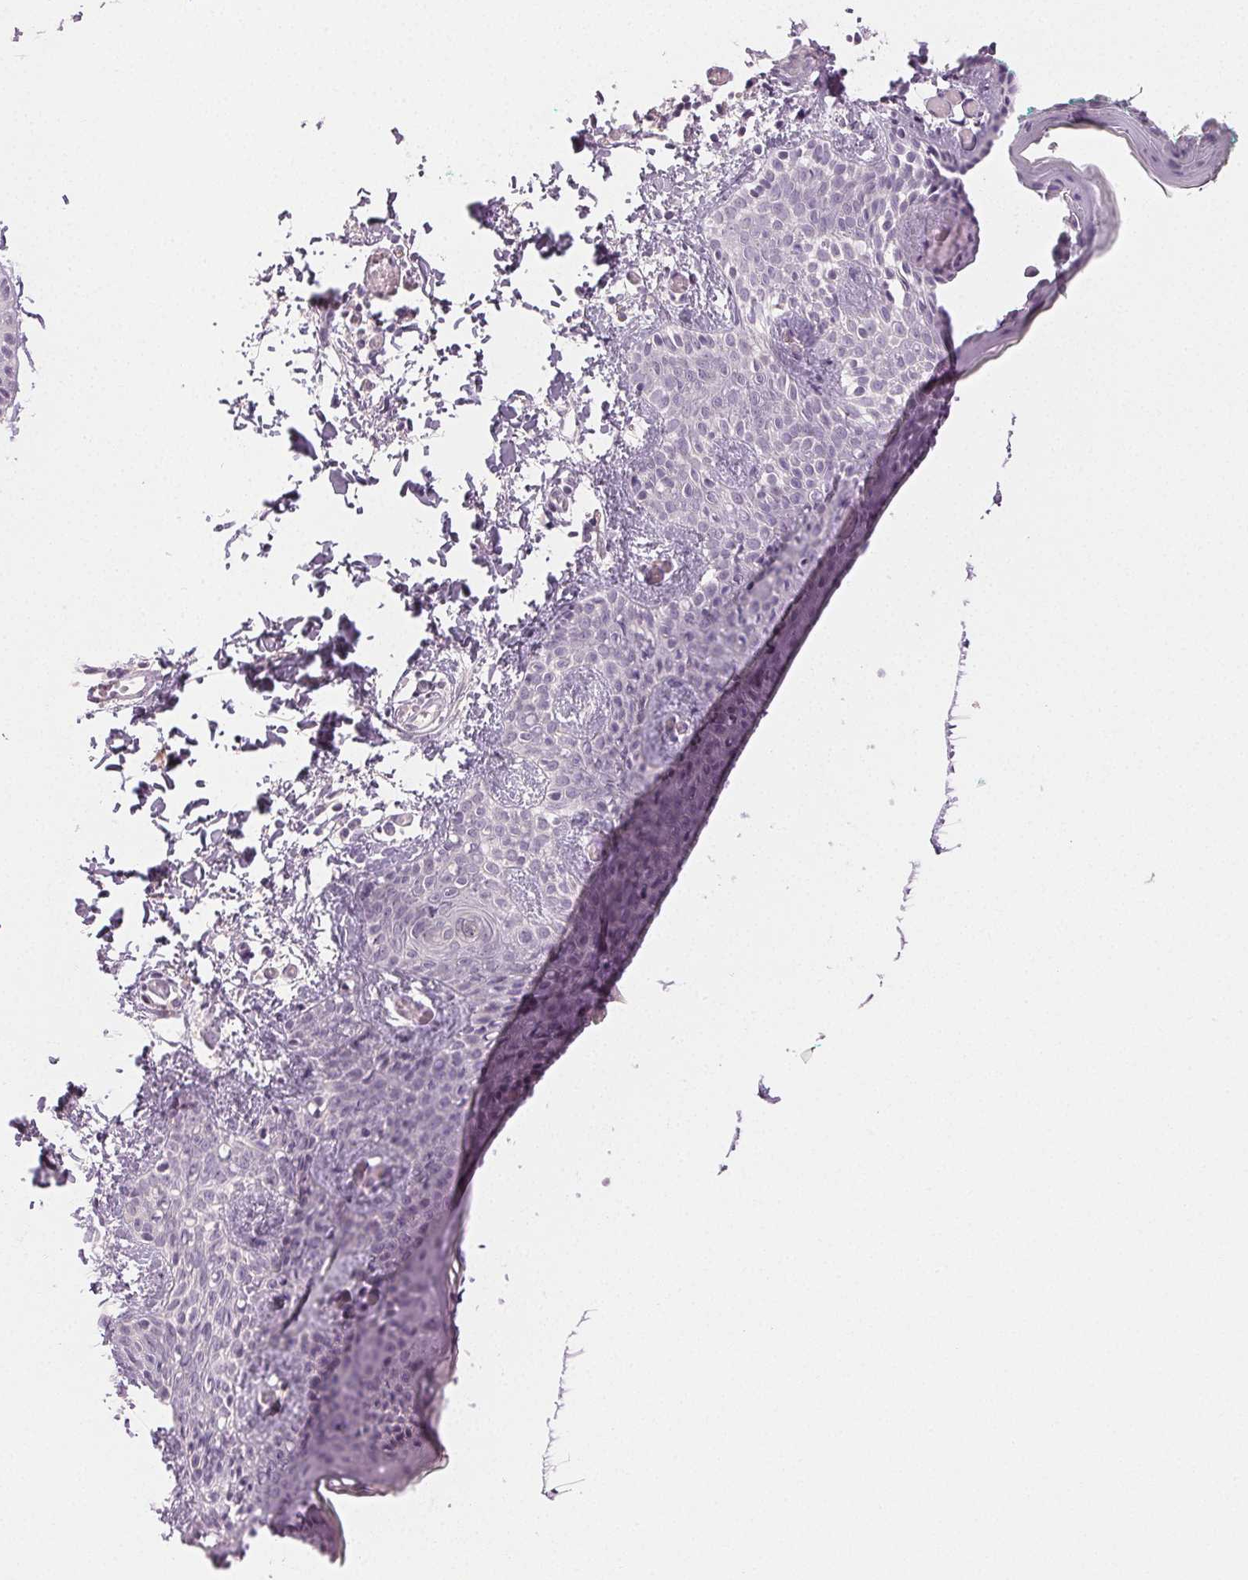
{"staining": {"intensity": "negative", "quantity": "none", "location": "none"}, "tissue": "skin", "cell_type": "Fibroblasts", "image_type": "normal", "snomed": [{"axis": "morphology", "description": "Normal tissue, NOS"}, {"axis": "topography", "description": "Skin"}], "caption": "This is a image of immunohistochemistry (IHC) staining of benign skin, which shows no positivity in fibroblasts. Brightfield microscopy of IHC stained with DAB (3,3'-diaminobenzidine) (brown) and hematoxylin (blue), captured at high magnification.", "gene": "MAP1LC3A", "patient": {"sex": "male", "age": 16}}